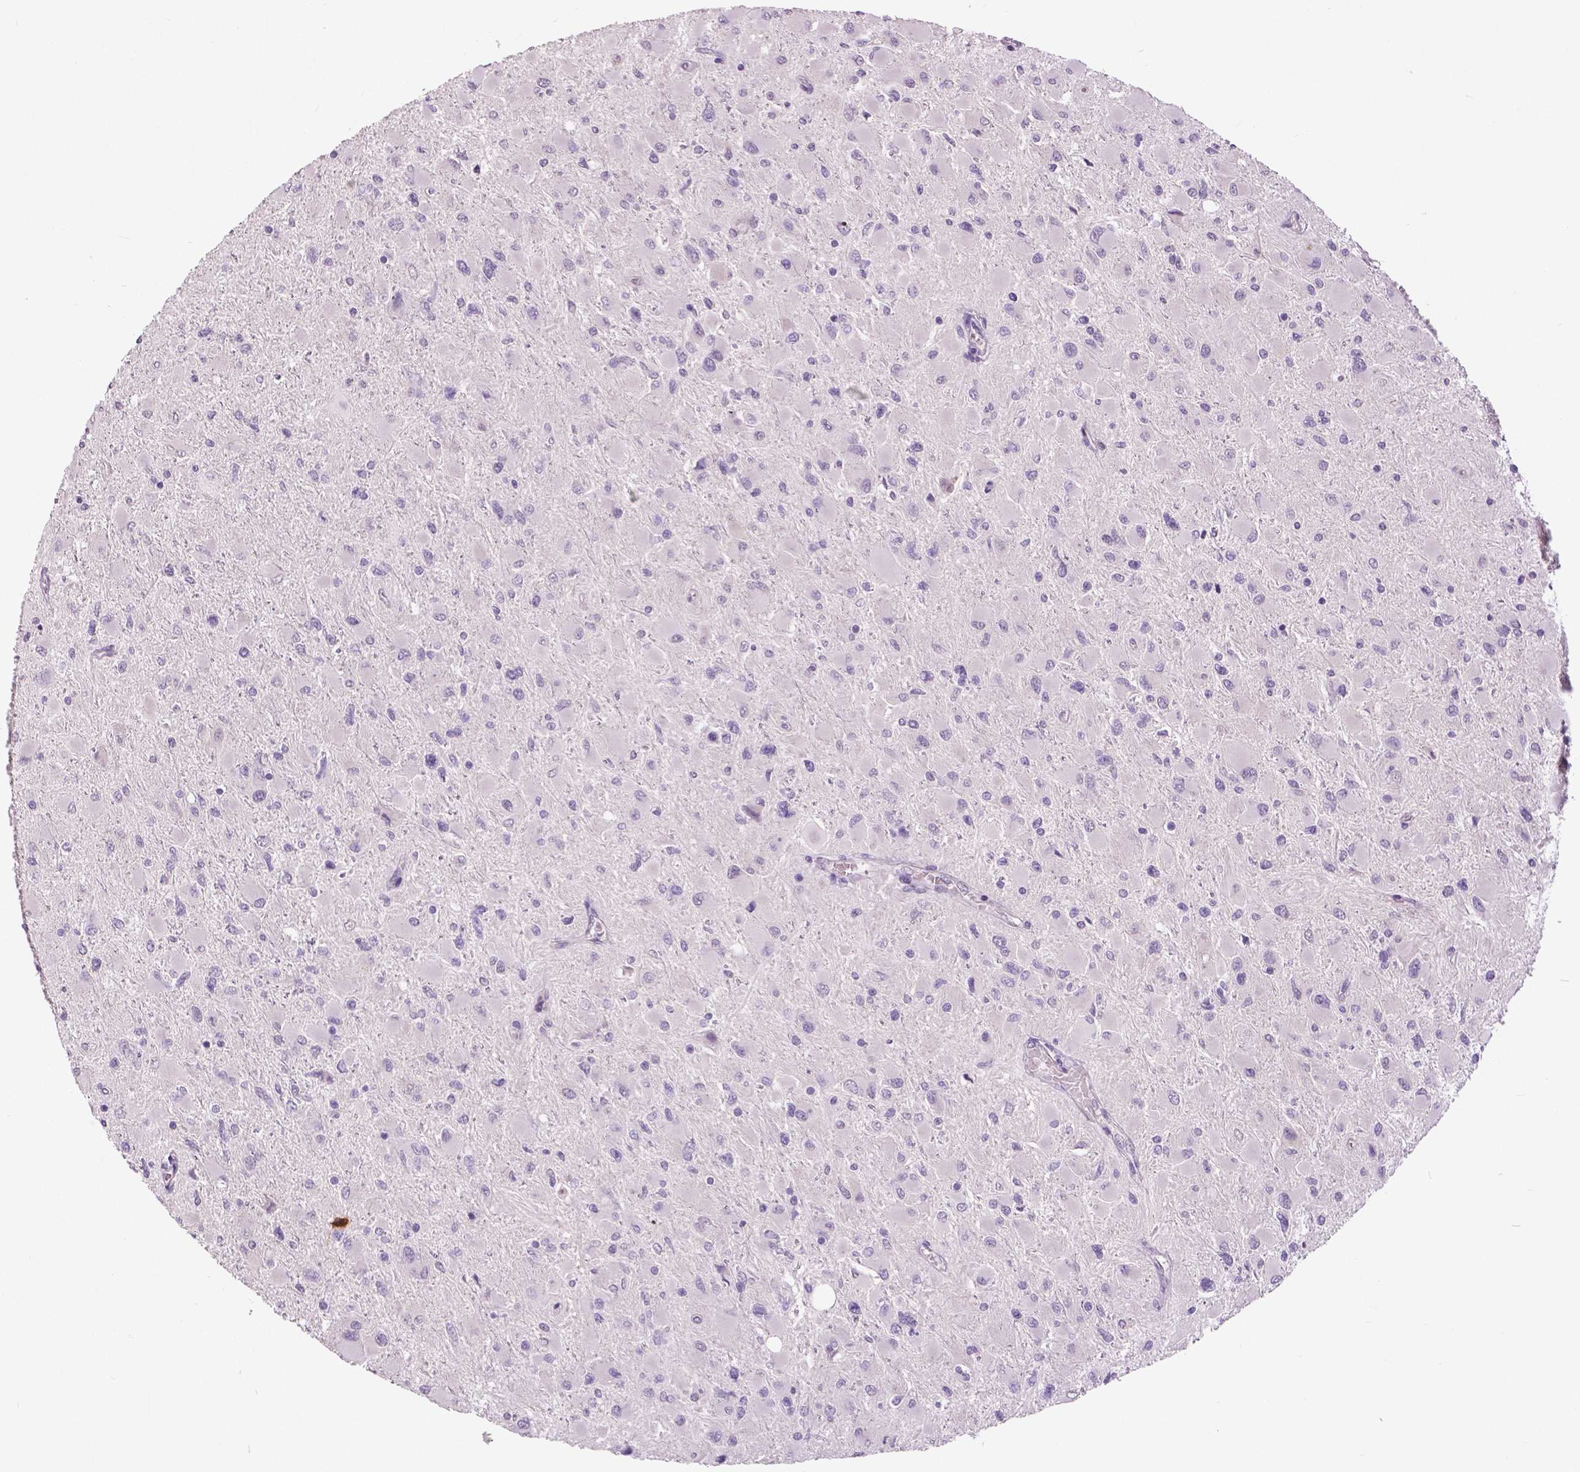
{"staining": {"intensity": "negative", "quantity": "none", "location": "none"}, "tissue": "glioma", "cell_type": "Tumor cells", "image_type": "cancer", "snomed": [{"axis": "morphology", "description": "Glioma, malignant, High grade"}, {"axis": "topography", "description": "Cerebral cortex"}], "caption": "Glioma was stained to show a protein in brown. There is no significant staining in tumor cells.", "gene": "GRIN2A", "patient": {"sex": "female", "age": 36}}